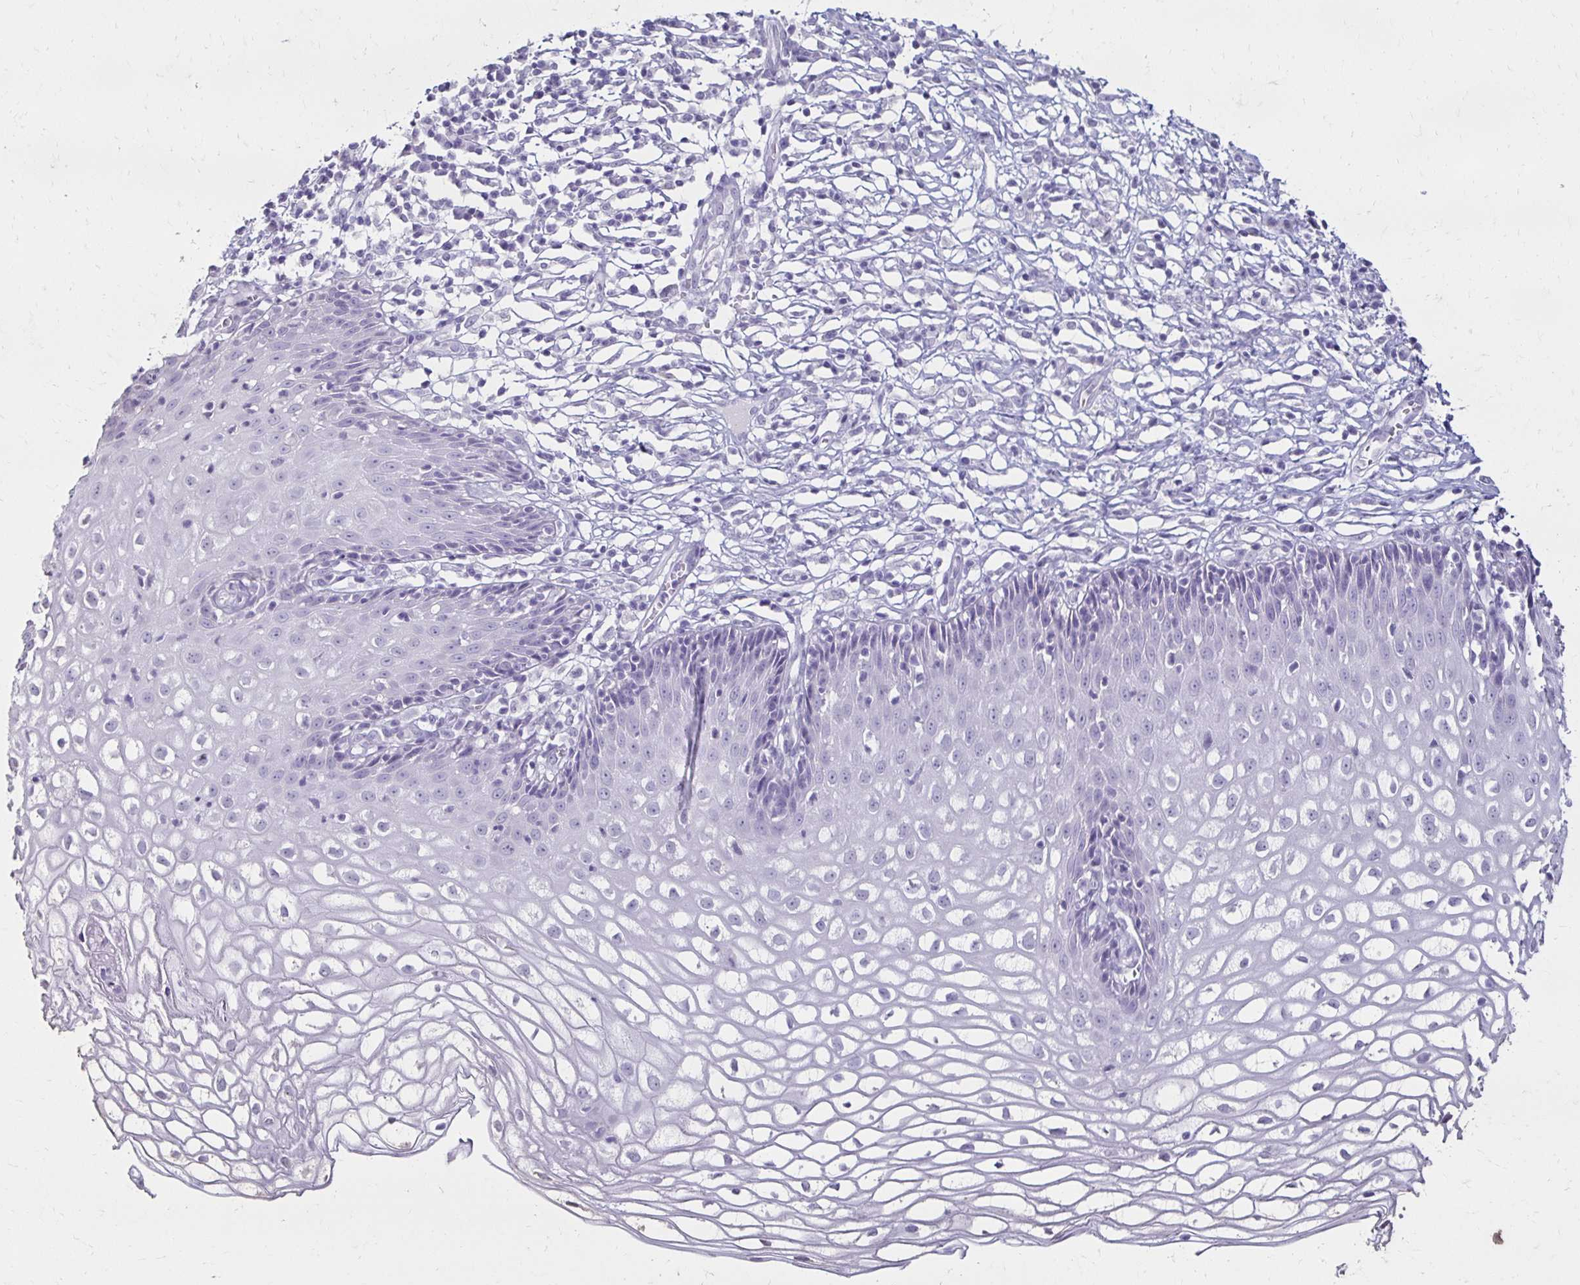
{"staining": {"intensity": "negative", "quantity": "none", "location": "none"}, "tissue": "cervix", "cell_type": "Glandular cells", "image_type": "normal", "snomed": [{"axis": "morphology", "description": "Normal tissue, NOS"}, {"axis": "topography", "description": "Cervix"}], "caption": "IHC photomicrograph of normal cervix: cervix stained with DAB (3,3'-diaminobenzidine) reveals no significant protein staining in glandular cells.", "gene": "TOMM34", "patient": {"sex": "female", "age": 36}}